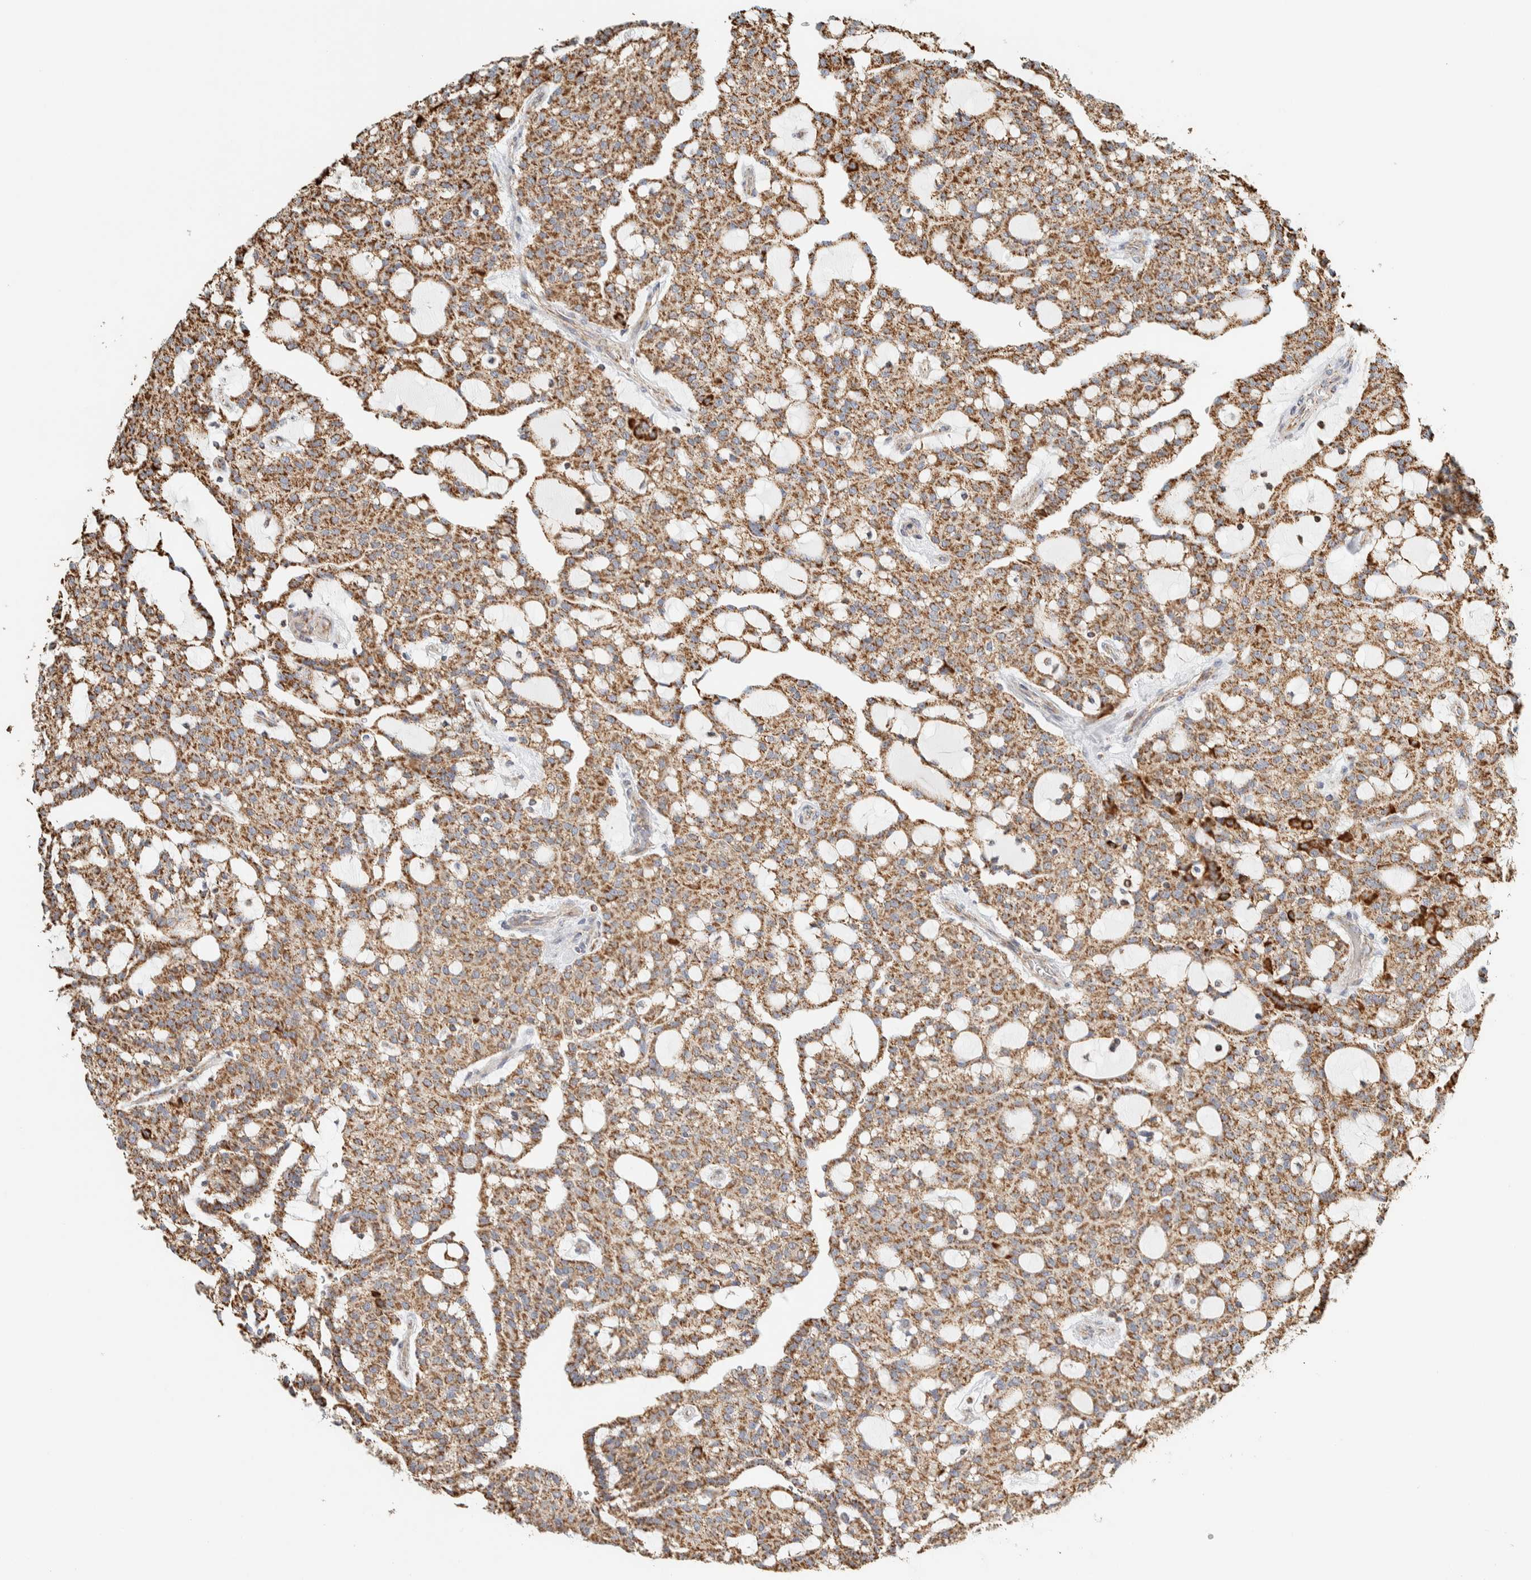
{"staining": {"intensity": "moderate", "quantity": ">75%", "location": "cytoplasmic/membranous"}, "tissue": "renal cancer", "cell_type": "Tumor cells", "image_type": "cancer", "snomed": [{"axis": "morphology", "description": "Adenocarcinoma, NOS"}, {"axis": "topography", "description": "Kidney"}], "caption": "An IHC image of tumor tissue is shown. Protein staining in brown highlights moderate cytoplasmic/membranous positivity in adenocarcinoma (renal) within tumor cells.", "gene": "ZNF454", "patient": {"sex": "male", "age": 63}}